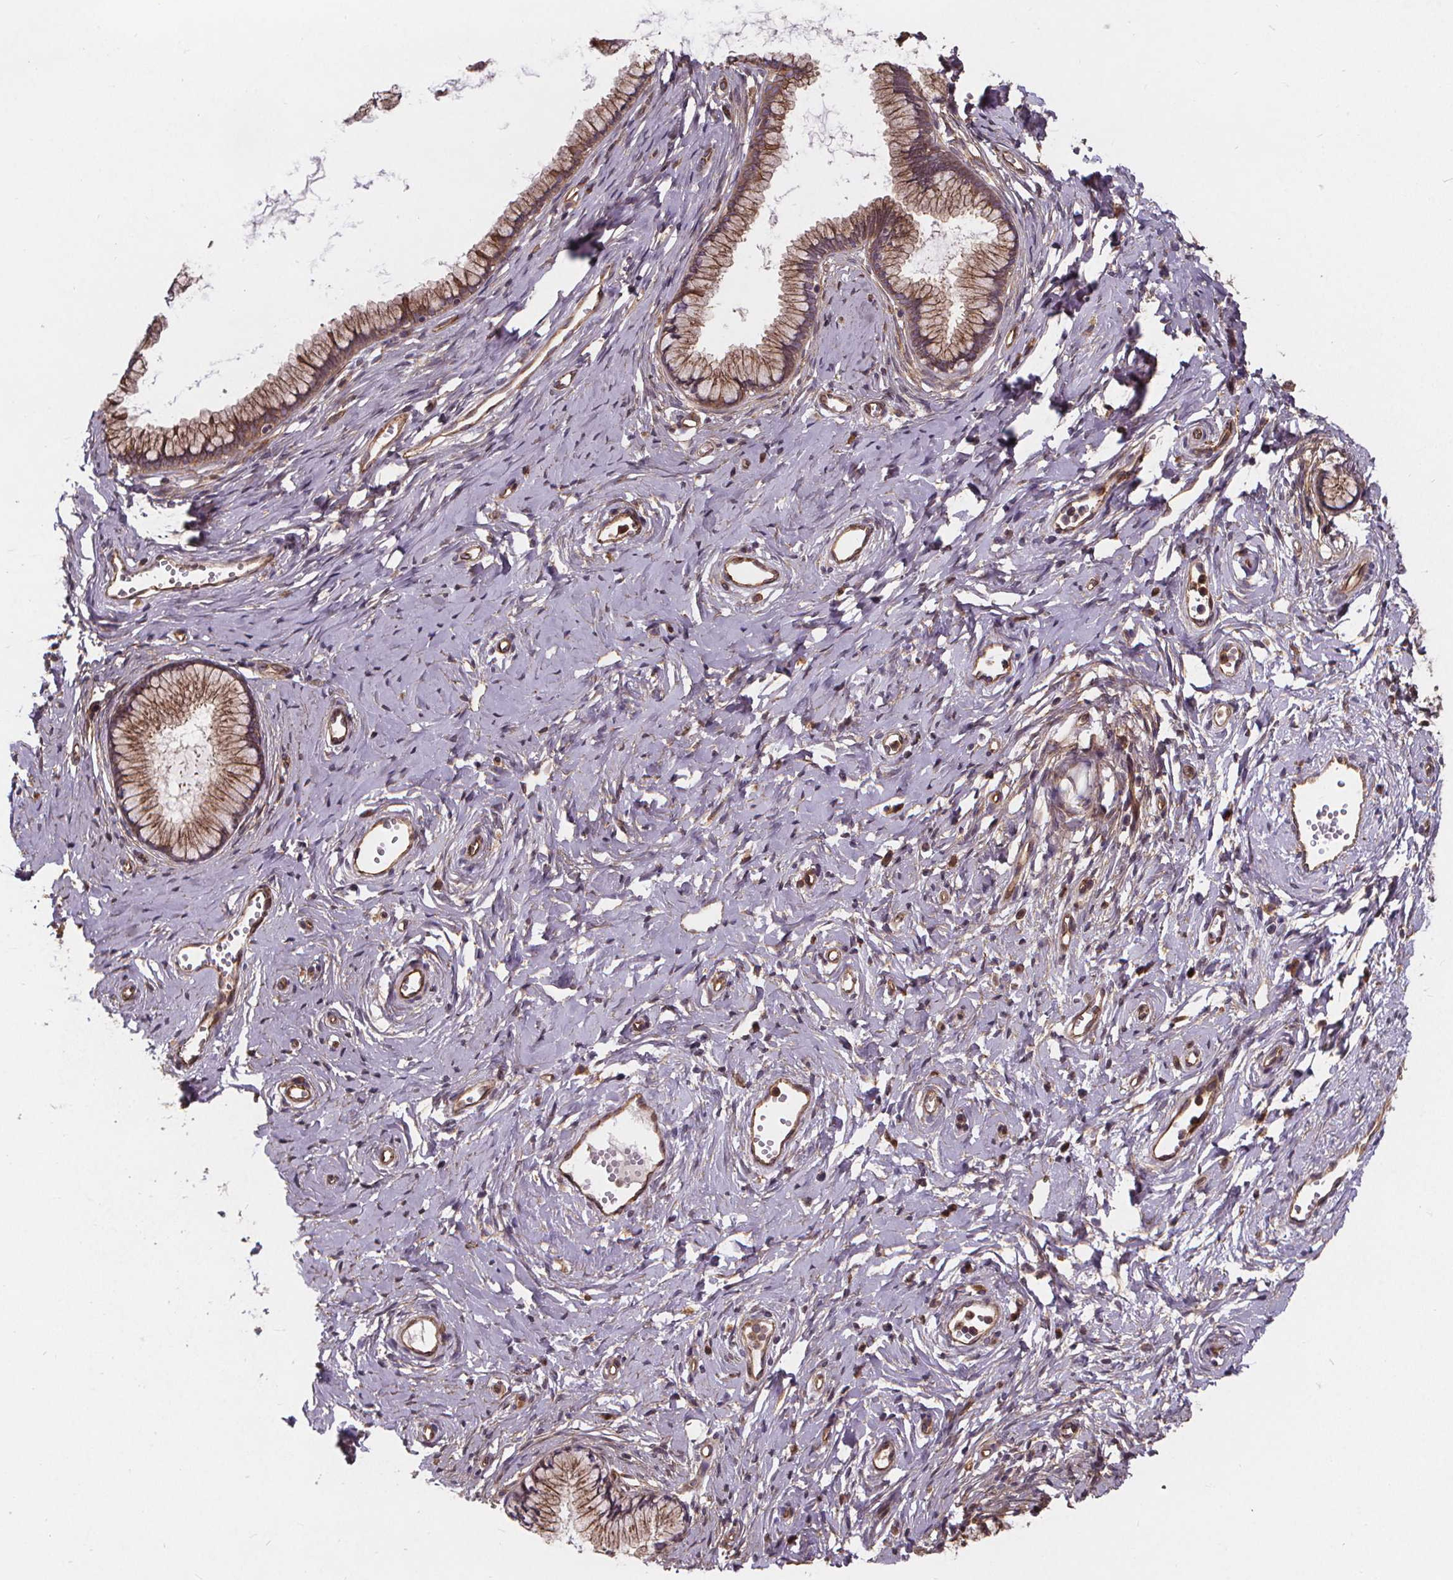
{"staining": {"intensity": "moderate", "quantity": ">75%", "location": "cytoplasmic/membranous"}, "tissue": "cervix", "cell_type": "Glandular cells", "image_type": "normal", "snomed": [{"axis": "morphology", "description": "Normal tissue, NOS"}, {"axis": "topography", "description": "Cervix"}], "caption": "A histopathology image showing moderate cytoplasmic/membranous expression in approximately >75% of glandular cells in unremarkable cervix, as visualized by brown immunohistochemical staining.", "gene": "CLINT1", "patient": {"sex": "female", "age": 40}}